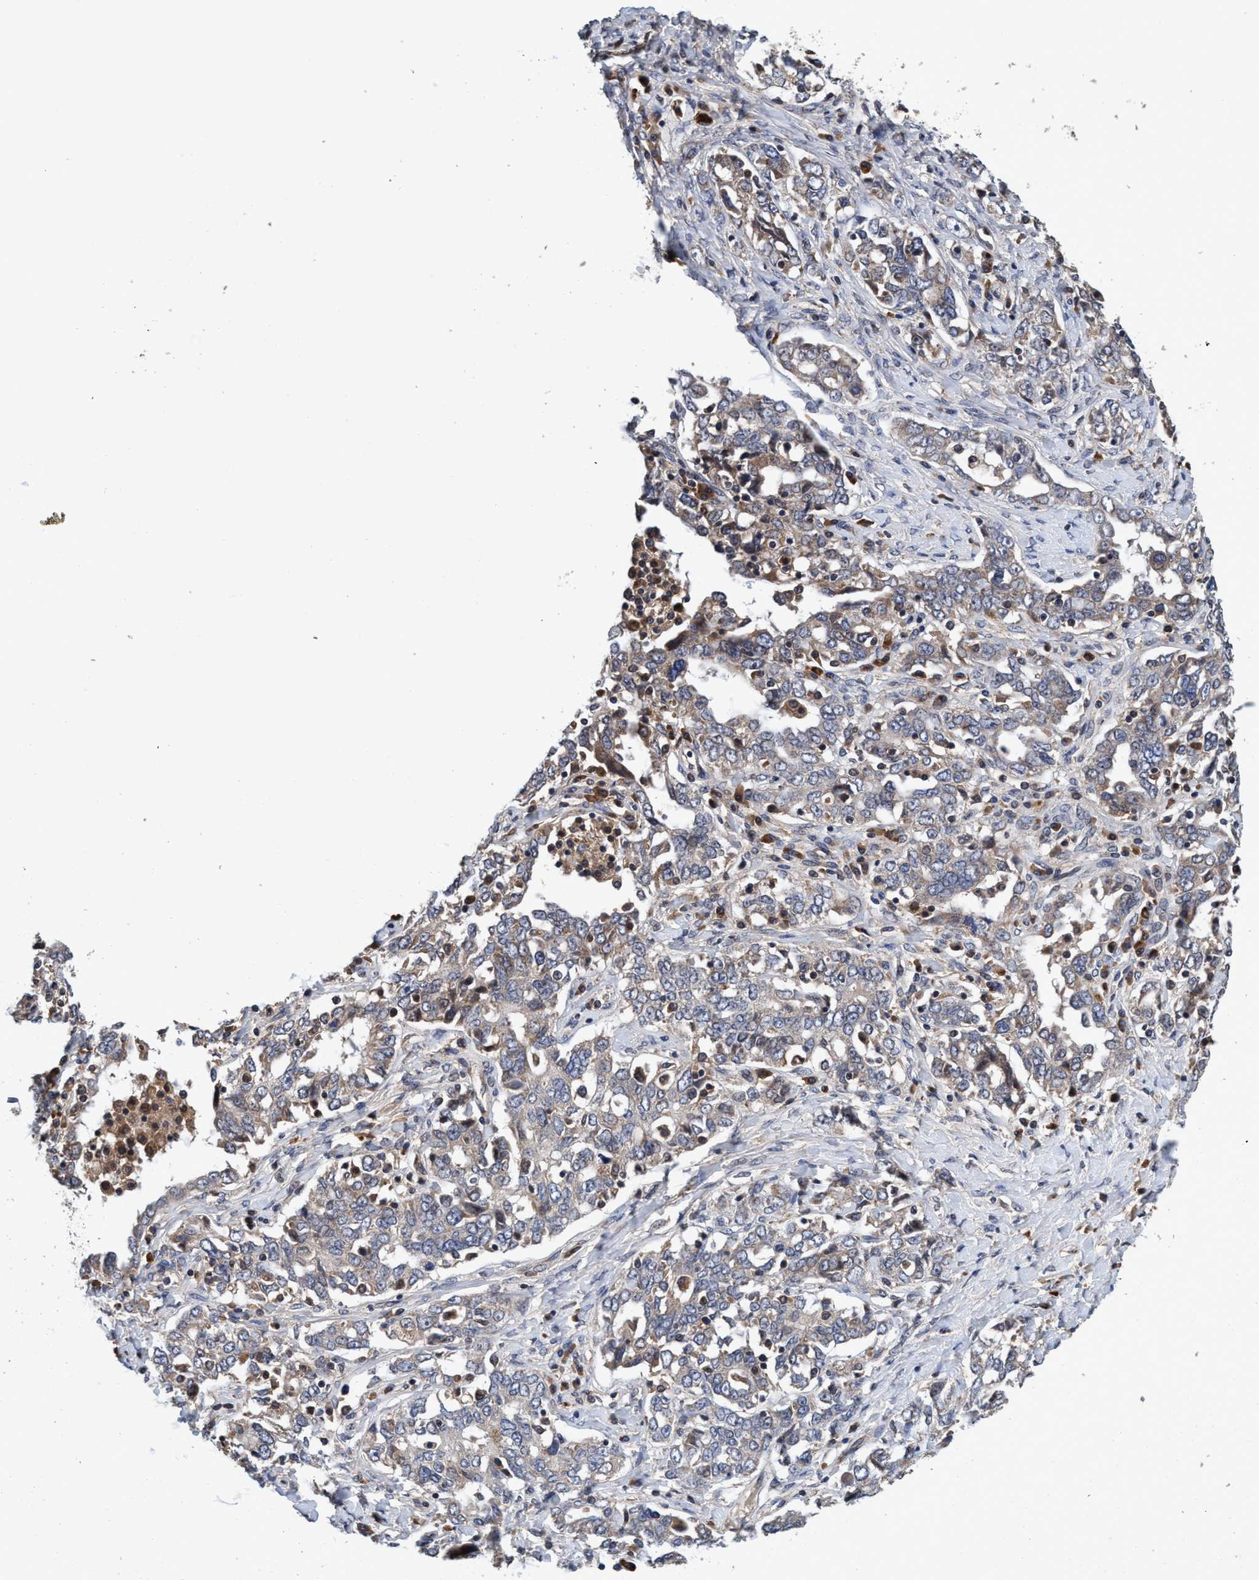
{"staining": {"intensity": "weak", "quantity": "<25%", "location": "cytoplasmic/membranous"}, "tissue": "ovarian cancer", "cell_type": "Tumor cells", "image_type": "cancer", "snomed": [{"axis": "morphology", "description": "Cystadenocarcinoma, mucinous, NOS"}, {"axis": "topography", "description": "Ovary"}], "caption": "A high-resolution micrograph shows immunohistochemistry (IHC) staining of ovarian cancer (mucinous cystadenocarcinoma), which reveals no significant positivity in tumor cells.", "gene": "CALCOCO2", "patient": {"sex": "female", "age": 73}}